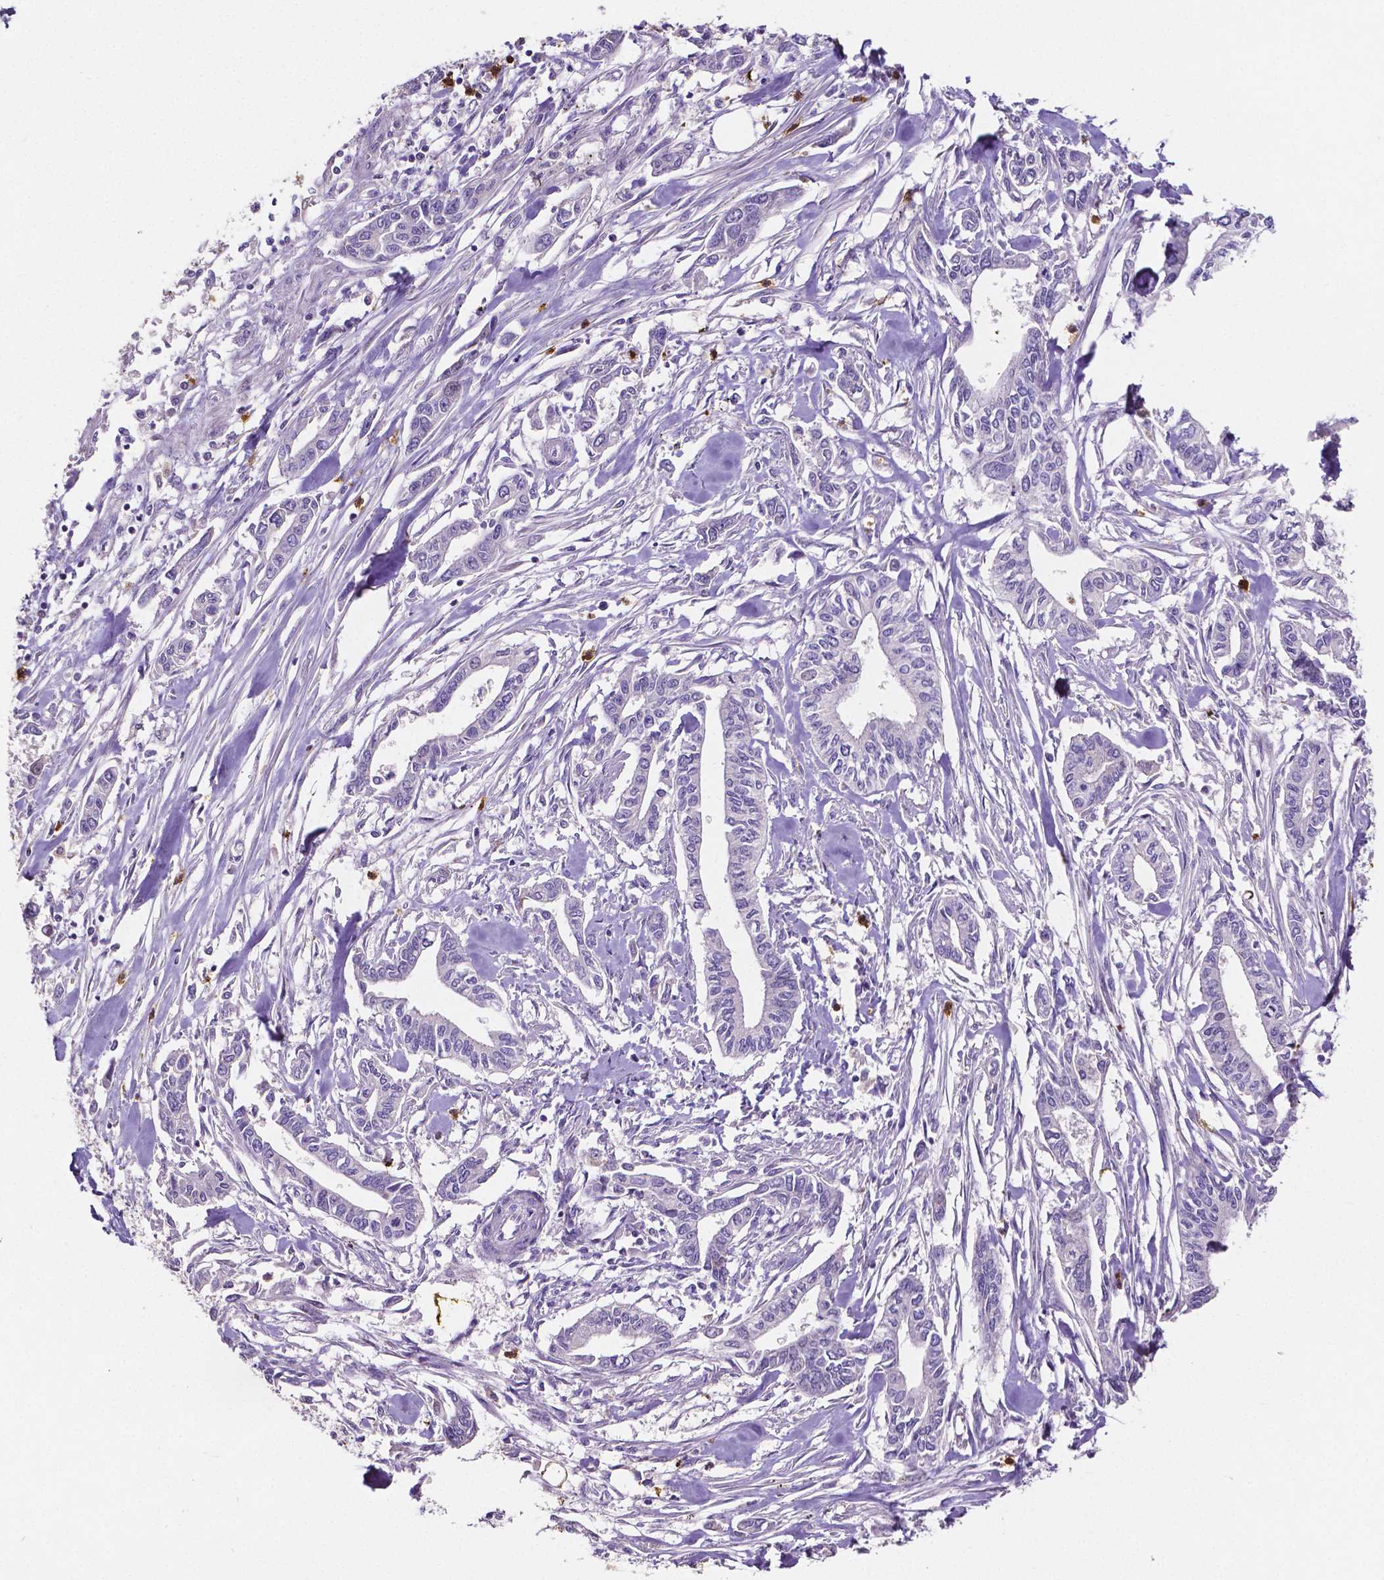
{"staining": {"intensity": "negative", "quantity": "none", "location": "none"}, "tissue": "pancreatic cancer", "cell_type": "Tumor cells", "image_type": "cancer", "snomed": [{"axis": "morphology", "description": "Adenocarcinoma, NOS"}, {"axis": "topography", "description": "Pancreas"}], "caption": "An image of human pancreatic cancer (adenocarcinoma) is negative for staining in tumor cells.", "gene": "MMP9", "patient": {"sex": "male", "age": 60}}